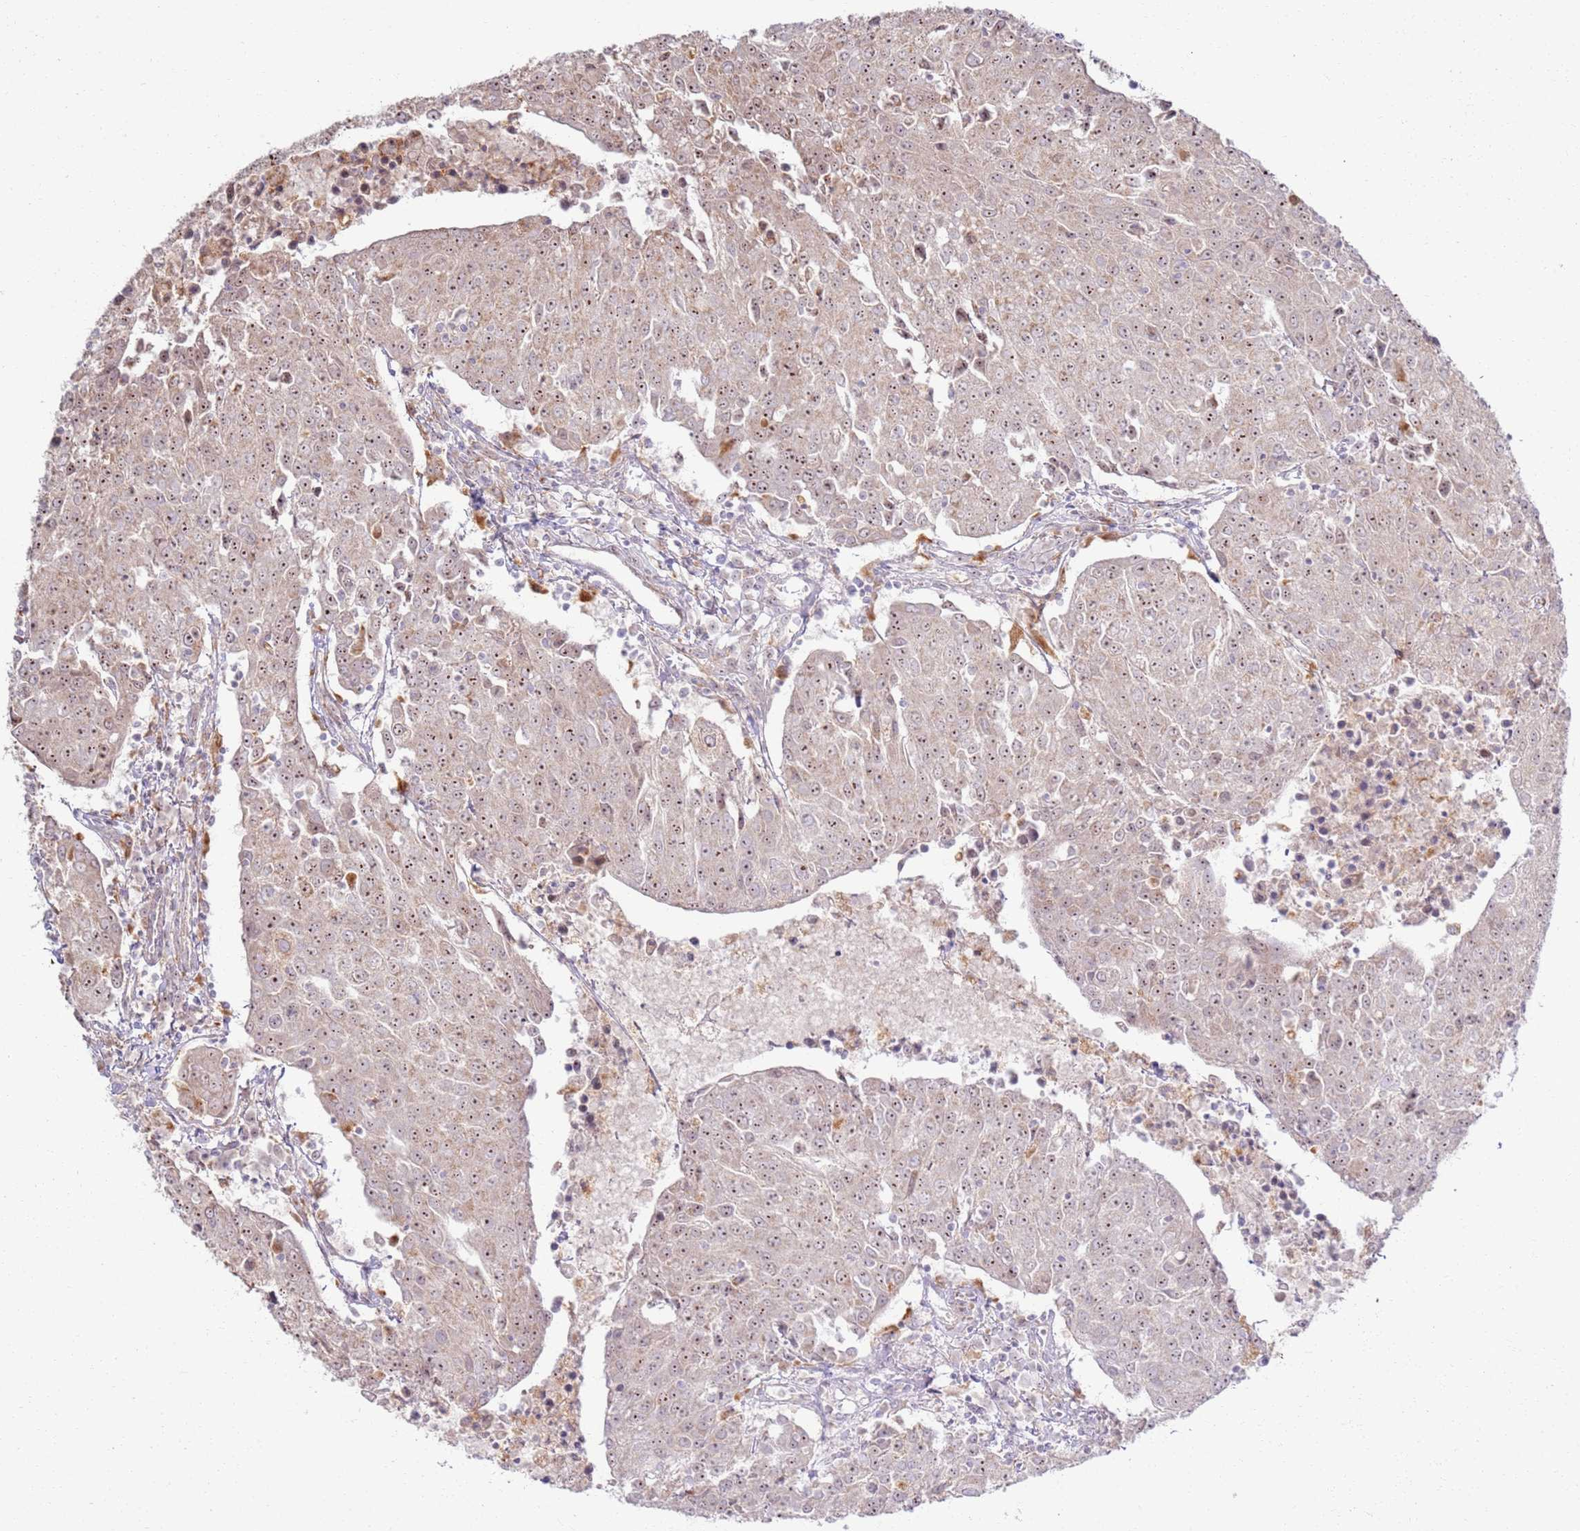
{"staining": {"intensity": "moderate", "quantity": ">75%", "location": "nuclear"}, "tissue": "urothelial cancer", "cell_type": "Tumor cells", "image_type": "cancer", "snomed": [{"axis": "morphology", "description": "Urothelial carcinoma, High grade"}, {"axis": "topography", "description": "Urinary bladder"}], "caption": "This is a micrograph of IHC staining of urothelial cancer, which shows moderate positivity in the nuclear of tumor cells.", "gene": "CNPY1", "patient": {"sex": "female", "age": 85}}